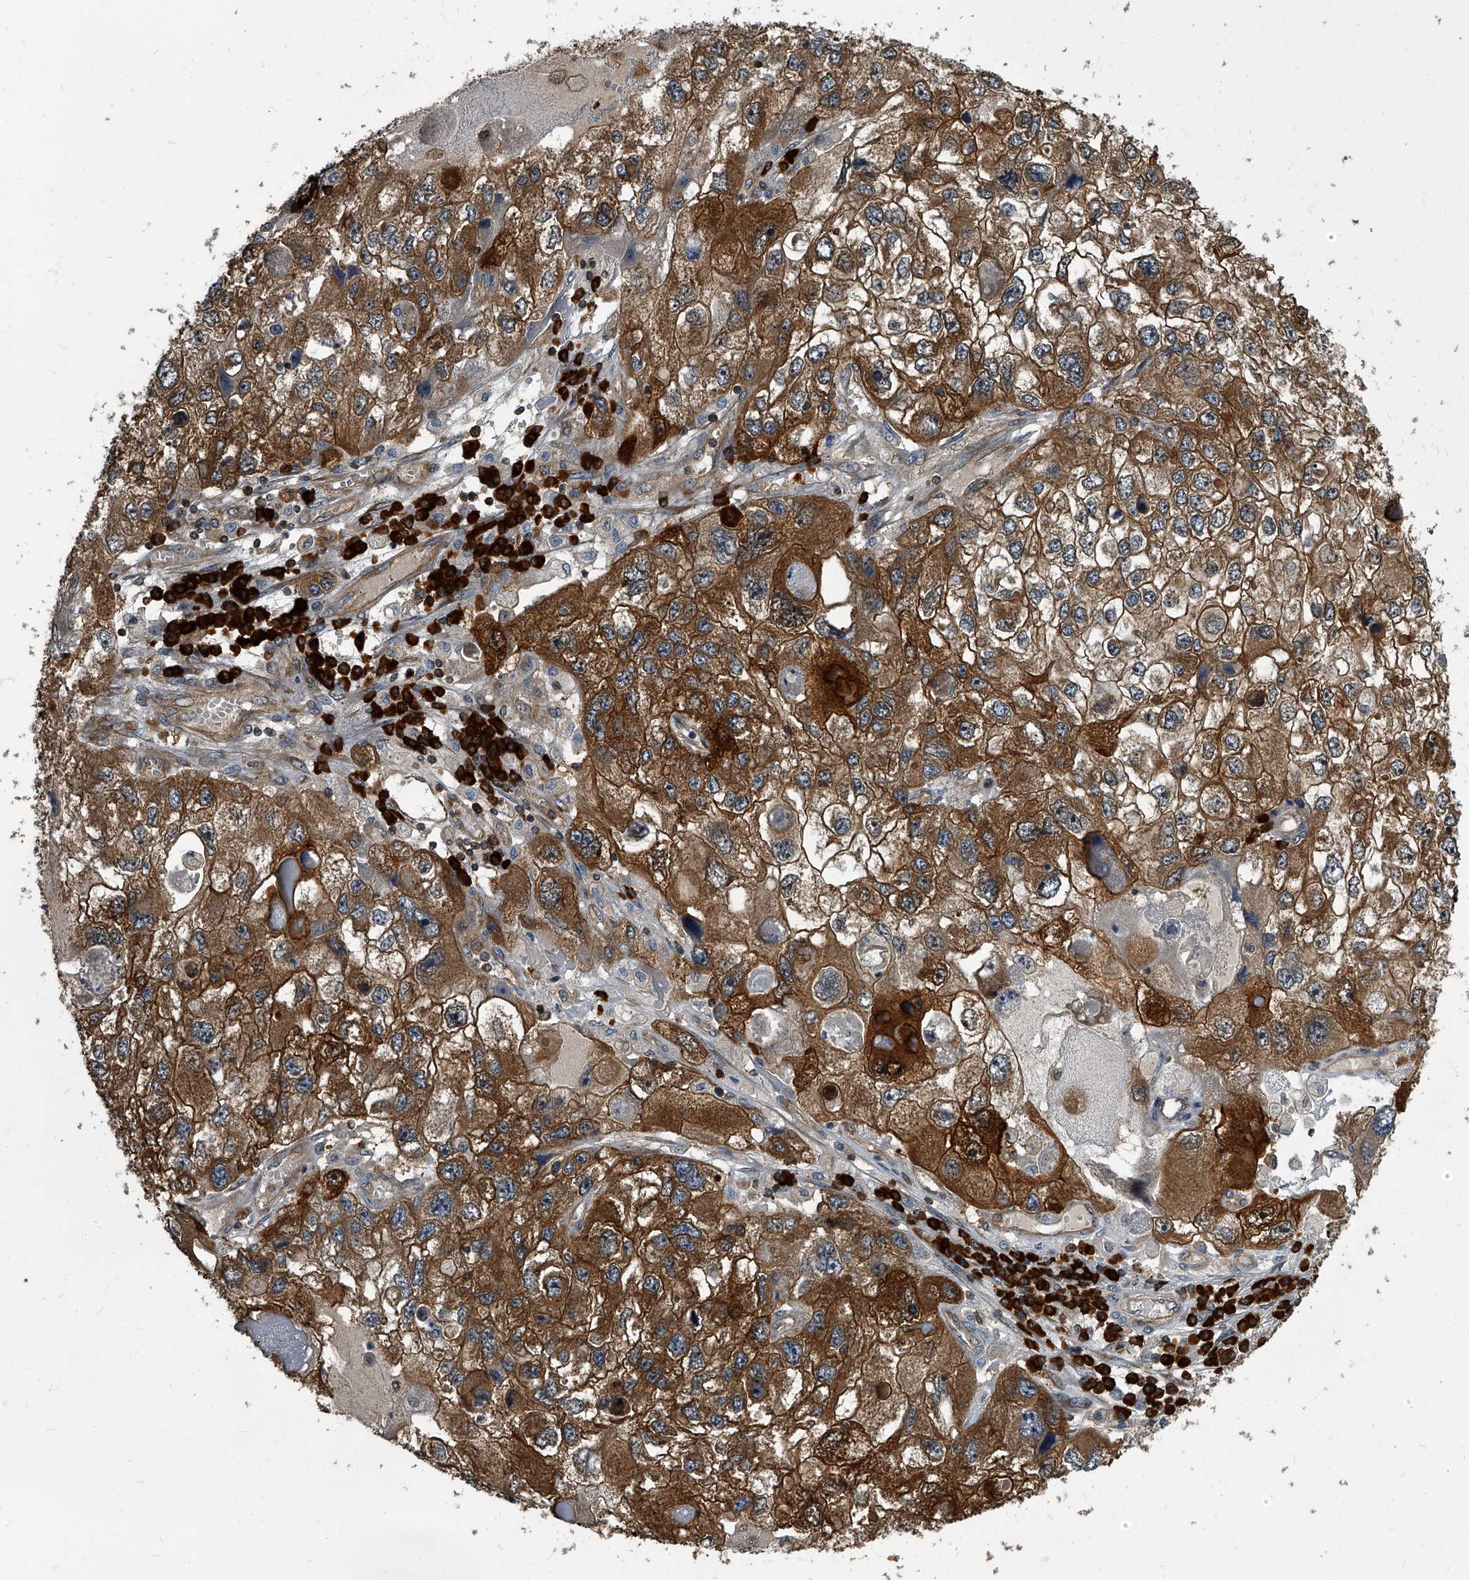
{"staining": {"intensity": "strong", "quantity": ">75%", "location": "cytoplasmic/membranous"}, "tissue": "endometrial cancer", "cell_type": "Tumor cells", "image_type": "cancer", "snomed": [{"axis": "morphology", "description": "Adenocarcinoma, NOS"}, {"axis": "topography", "description": "Endometrium"}], "caption": "Human adenocarcinoma (endometrial) stained for a protein (brown) reveals strong cytoplasmic/membranous positive positivity in approximately >75% of tumor cells.", "gene": "CDV3", "patient": {"sex": "female", "age": 49}}